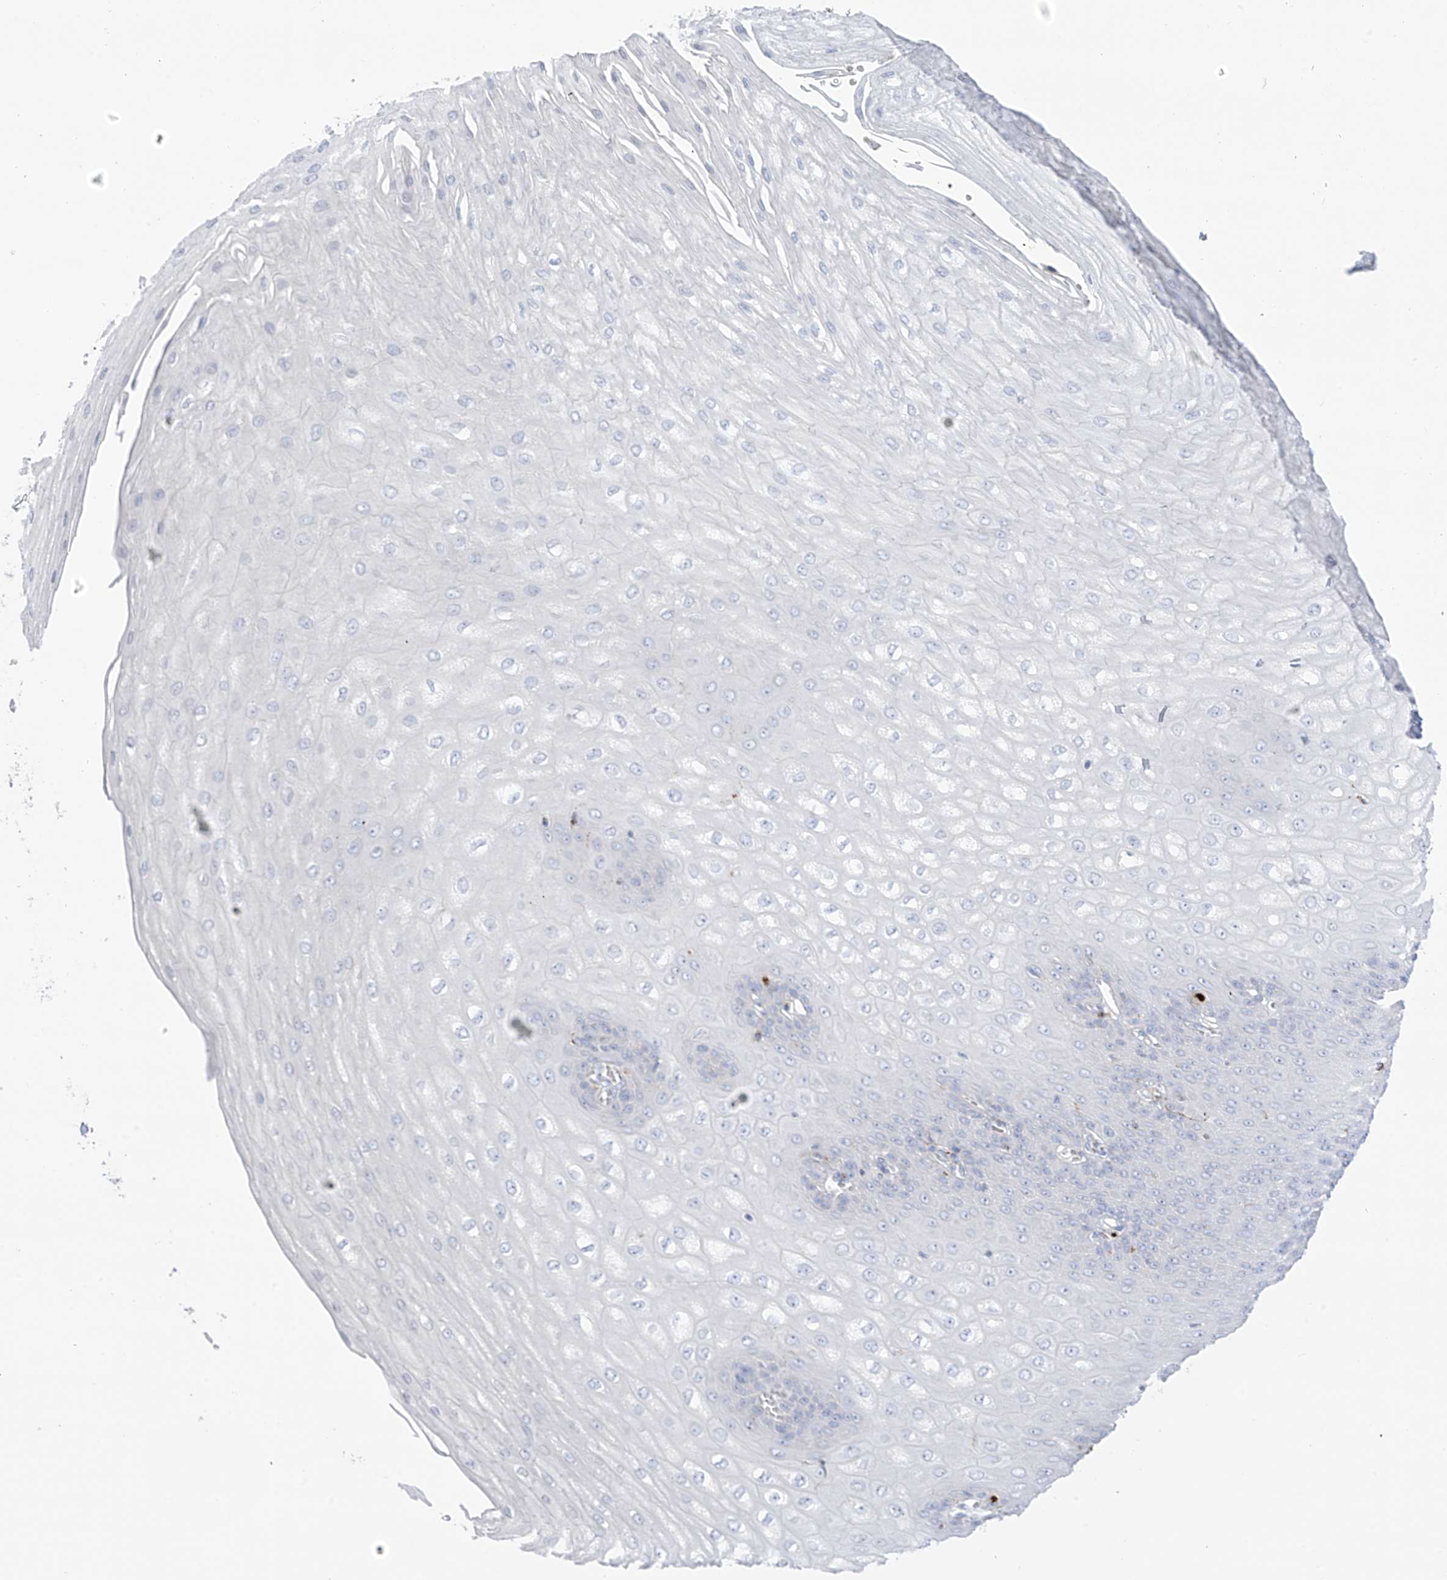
{"staining": {"intensity": "negative", "quantity": "none", "location": "none"}, "tissue": "esophagus", "cell_type": "Squamous epithelial cells", "image_type": "normal", "snomed": [{"axis": "morphology", "description": "Normal tissue, NOS"}, {"axis": "topography", "description": "Esophagus"}], "caption": "Immunohistochemistry of normal human esophagus shows no expression in squamous epithelial cells. The staining is performed using DAB (3,3'-diaminobenzidine) brown chromogen with nuclei counter-stained in using hematoxylin.", "gene": "TAL2", "patient": {"sex": "male", "age": 60}}